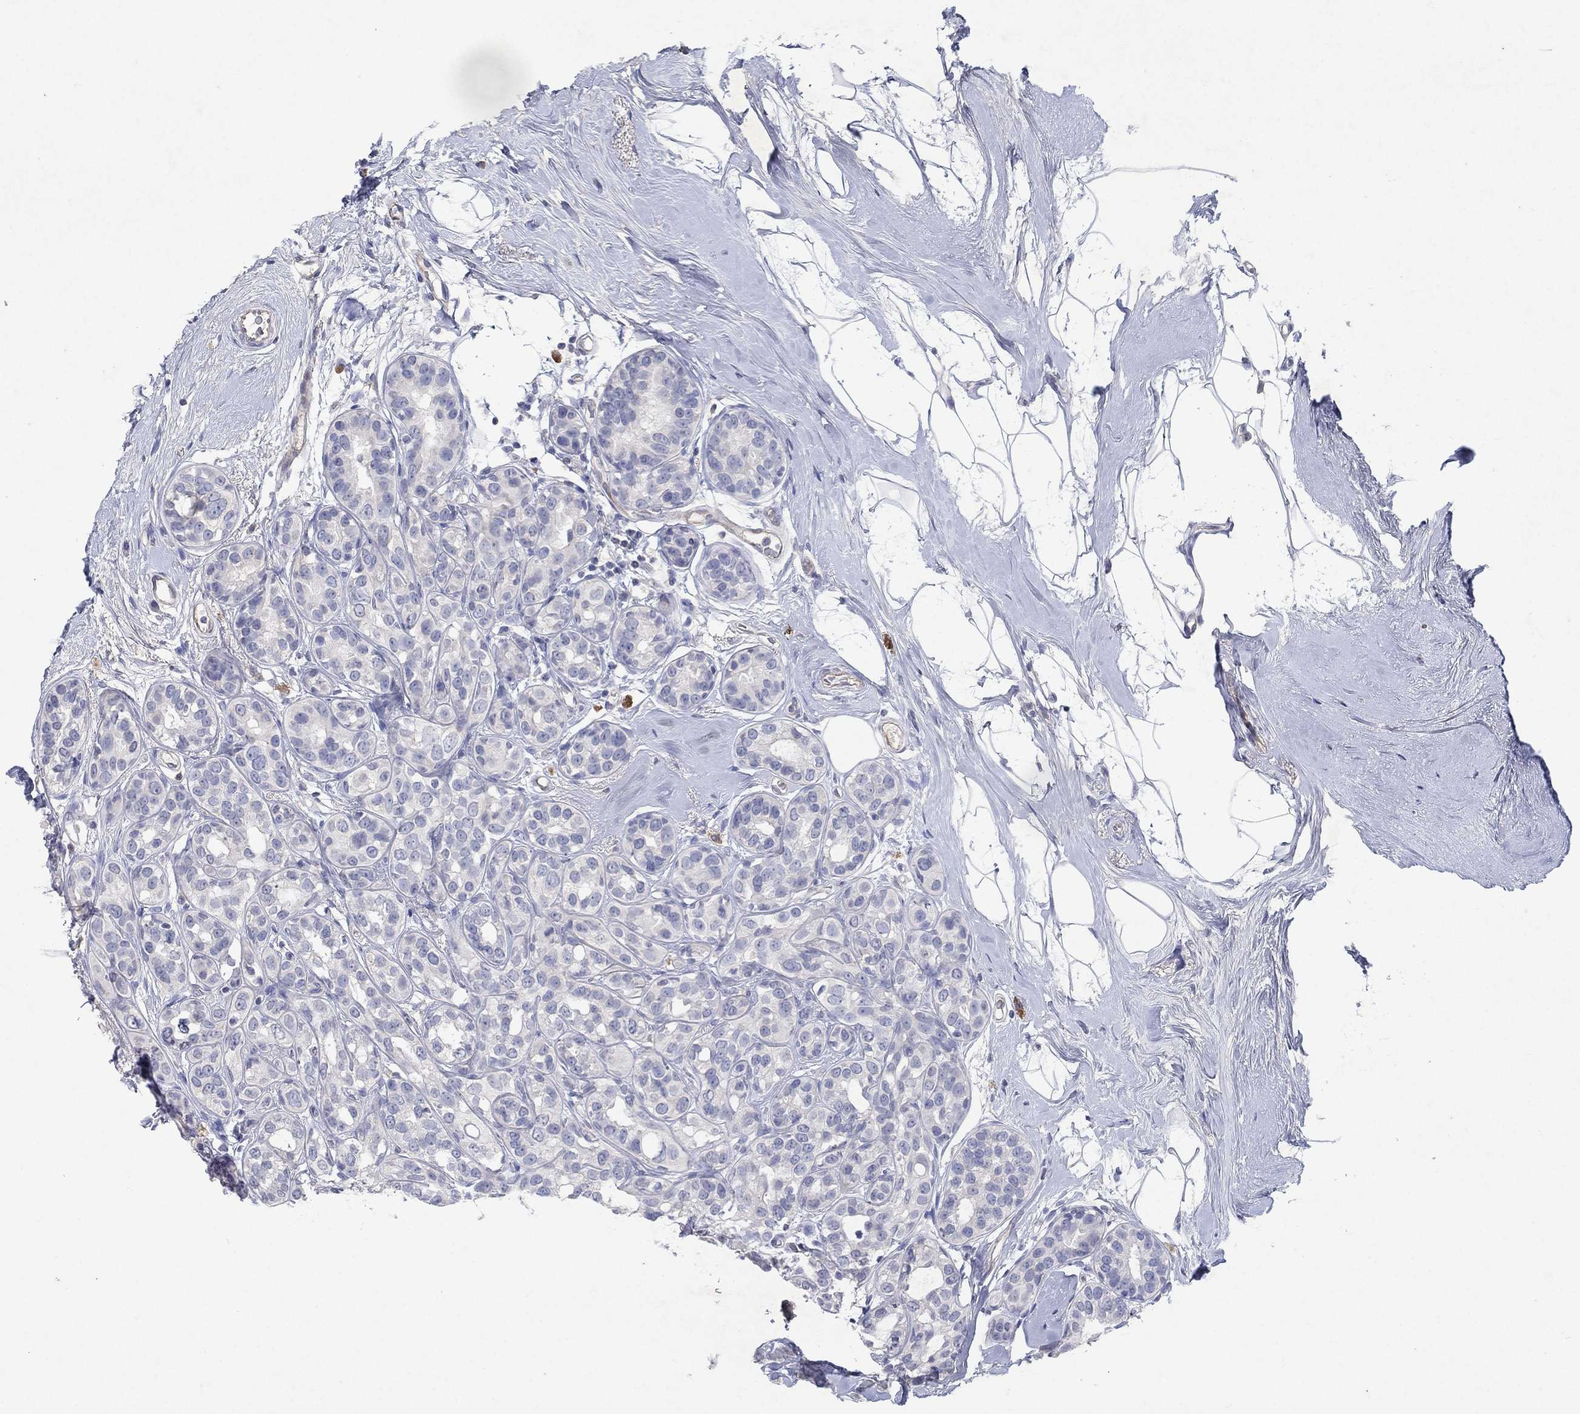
{"staining": {"intensity": "negative", "quantity": "none", "location": "none"}, "tissue": "breast cancer", "cell_type": "Tumor cells", "image_type": "cancer", "snomed": [{"axis": "morphology", "description": "Duct carcinoma"}, {"axis": "topography", "description": "Breast"}], "caption": "A high-resolution histopathology image shows immunohistochemistry staining of breast cancer, which reveals no significant positivity in tumor cells.", "gene": "KRT40", "patient": {"sex": "female", "age": 55}}